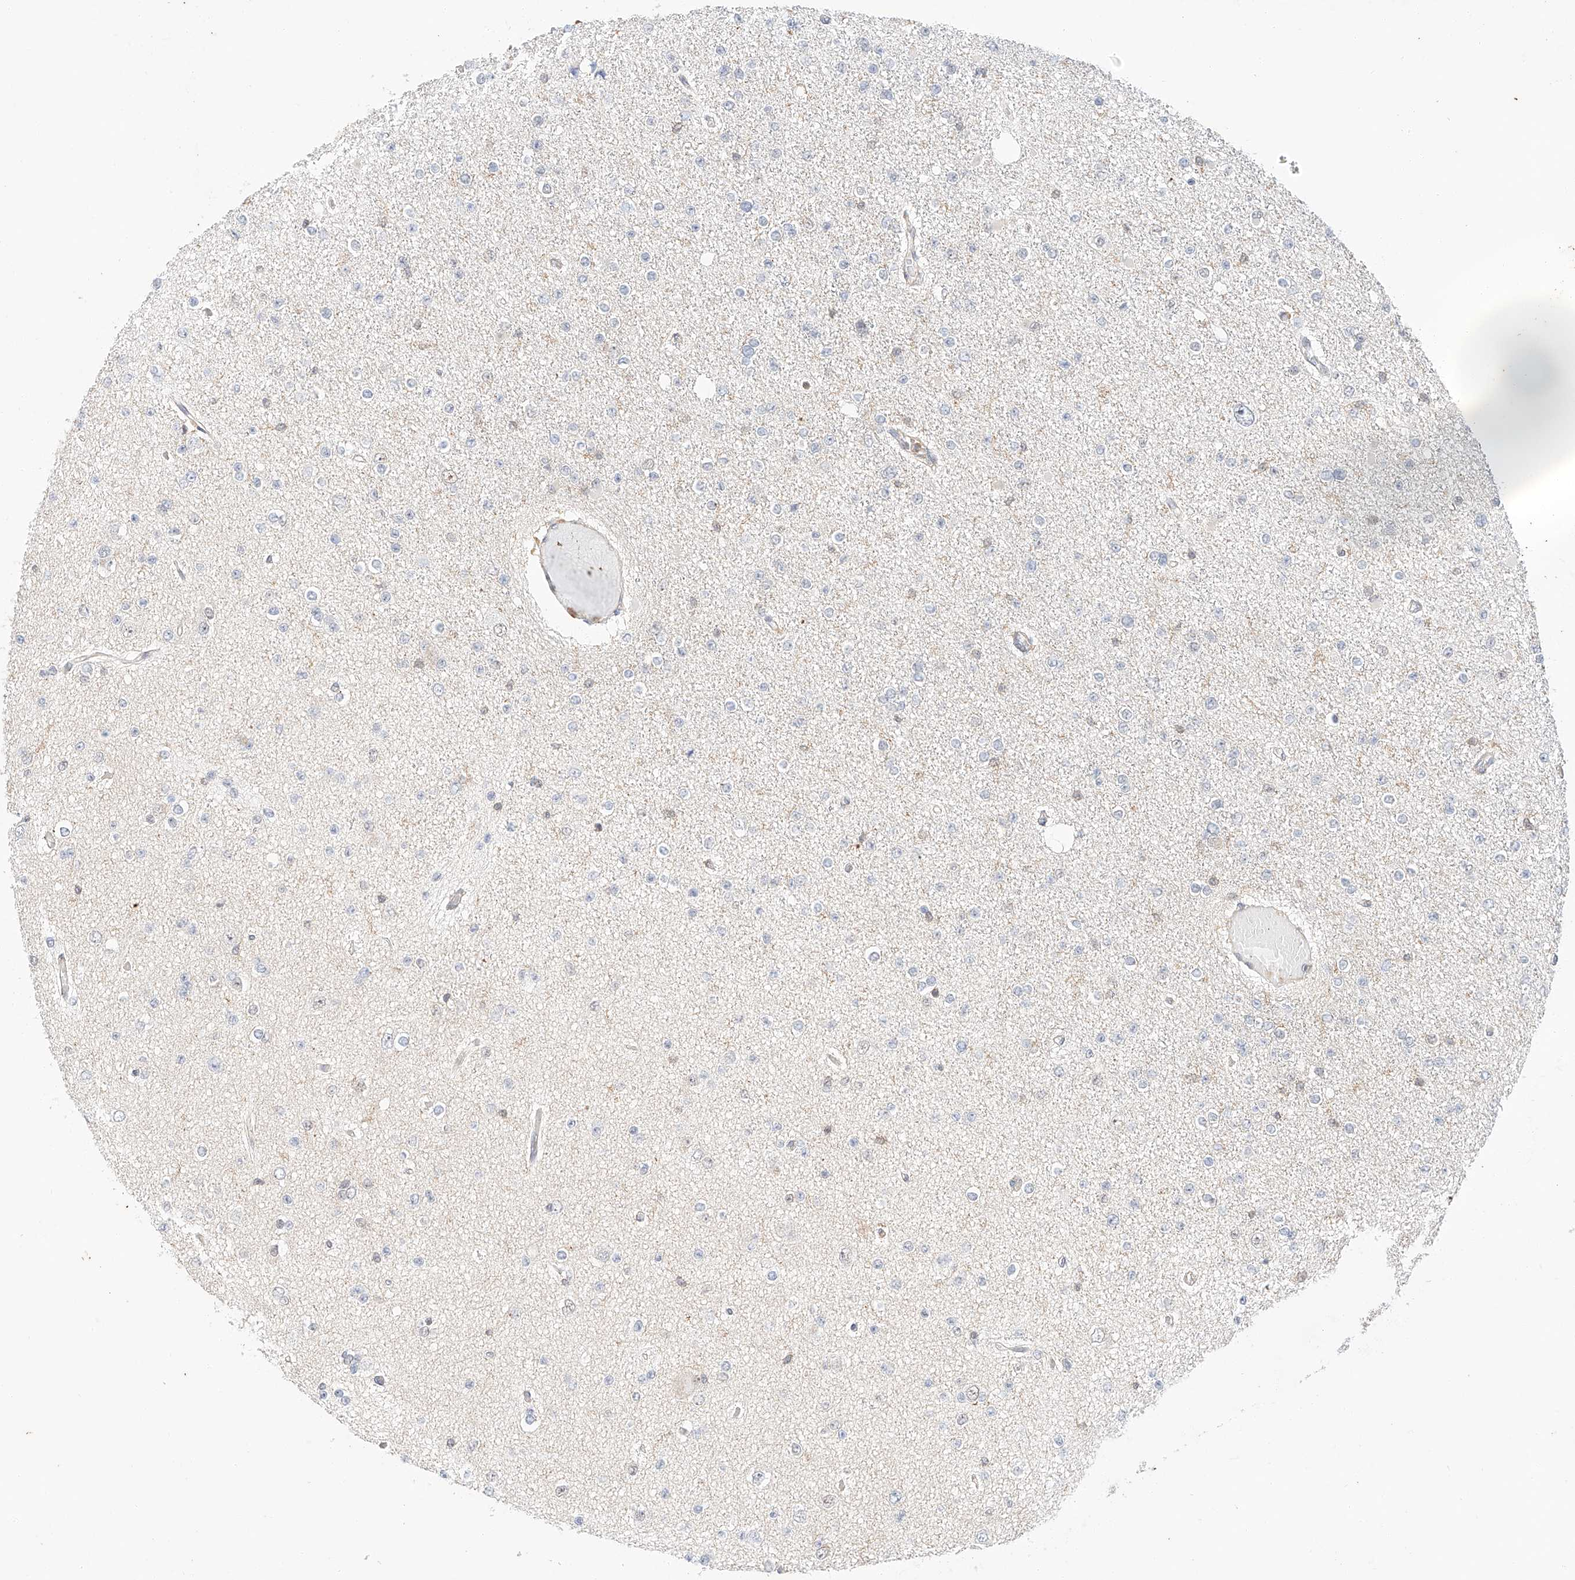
{"staining": {"intensity": "negative", "quantity": "none", "location": "none"}, "tissue": "glioma", "cell_type": "Tumor cells", "image_type": "cancer", "snomed": [{"axis": "morphology", "description": "Glioma, malignant, Low grade"}, {"axis": "topography", "description": "Brain"}], "caption": "The photomicrograph displays no staining of tumor cells in low-grade glioma (malignant). (Stains: DAB (3,3'-diaminobenzidine) immunohistochemistry with hematoxylin counter stain, Microscopy: brightfield microscopy at high magnification).", "gene": "HDAC9", "patient": {"sex": "female", "age": 22}}